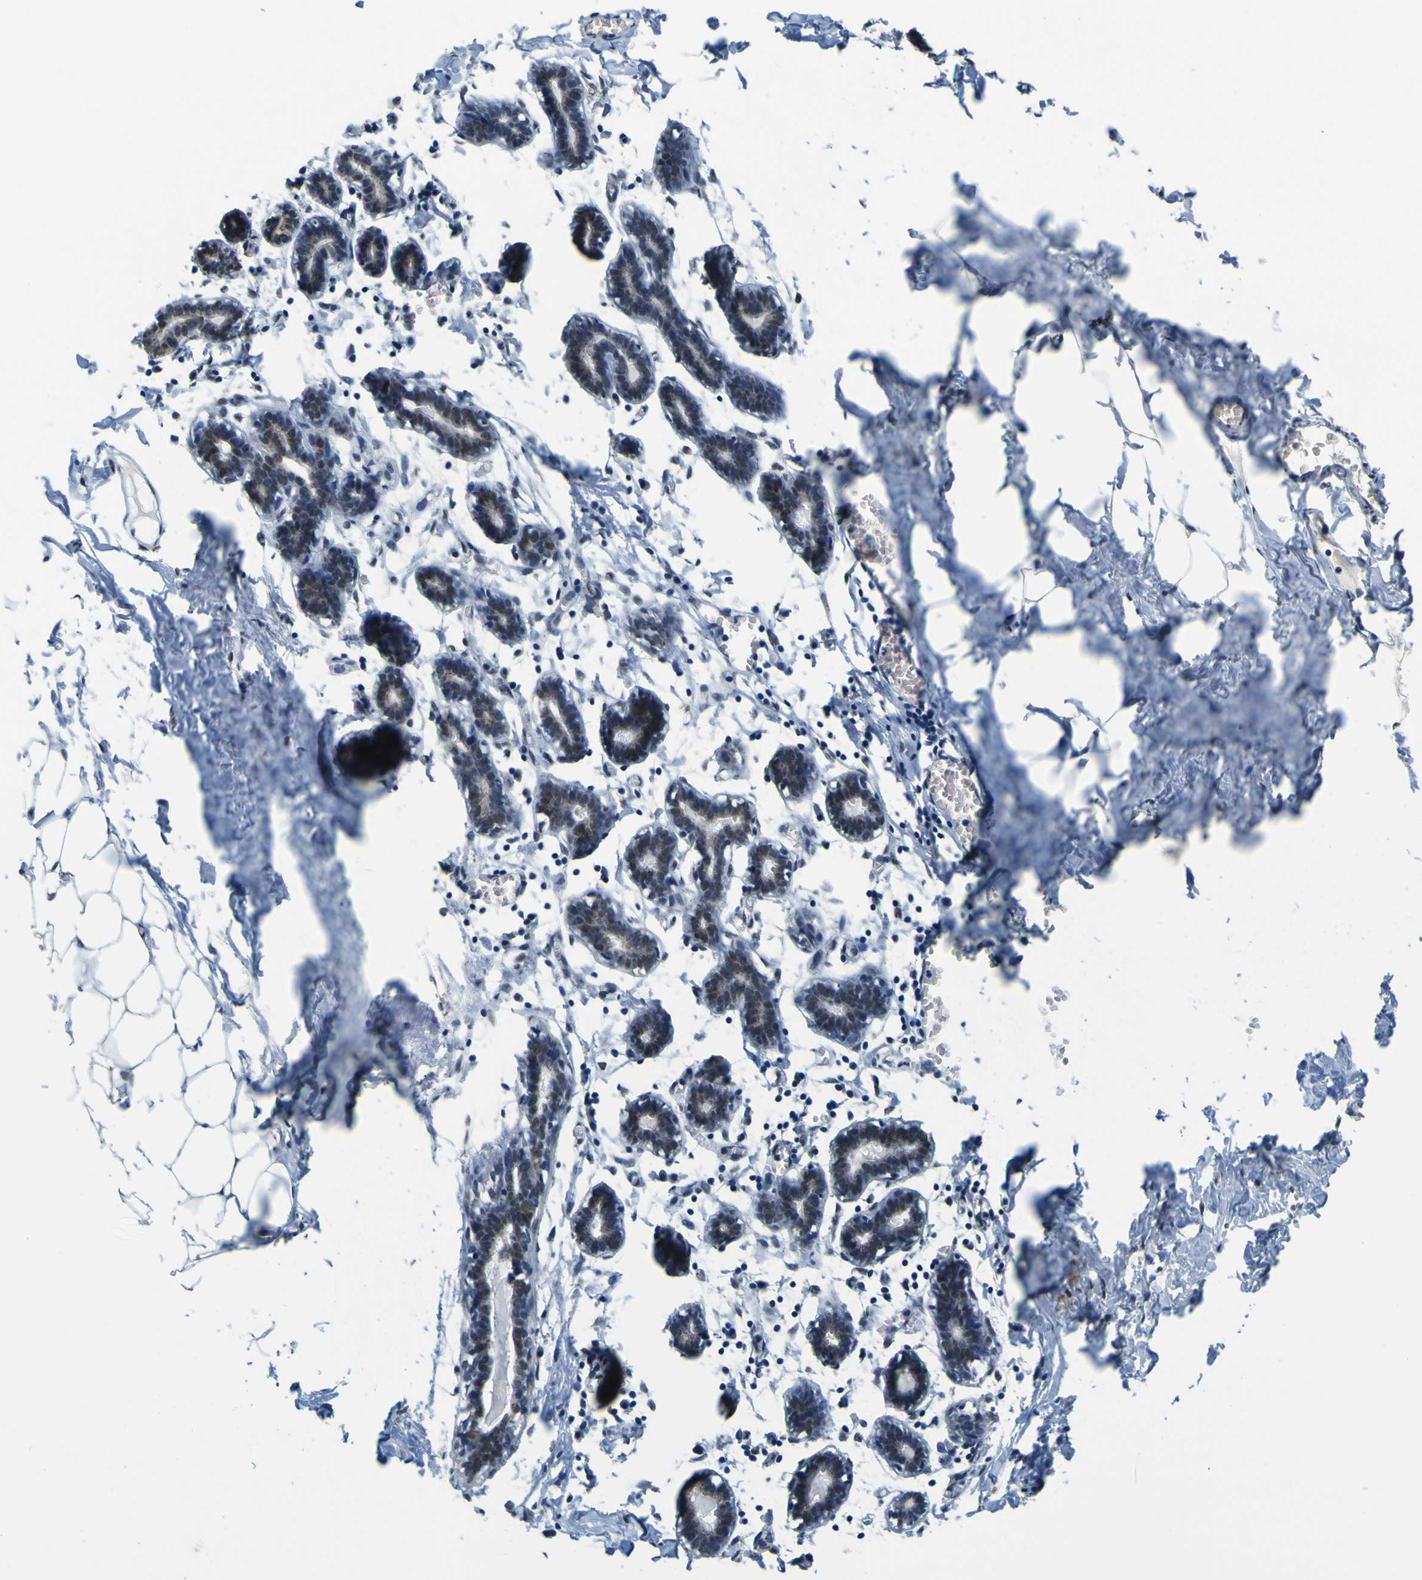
{"staining": {"intensity": "negative", "quantity": "none", "location": "none"}, "tissue": "breast", "cell_type": "Adipocytes", "image_type": "normal", "snomed": [{"axis": "morphology", "description": "Normal tissue, NOS"}, {"axis": "topography", "description": "Breast"}], "caption": "DAB immunohistochemical staining of unremarkable breast reveals no significant staining in adipocytes.", "gene": "ACBD5", "patient": {"sex": "female", "age": 27}}